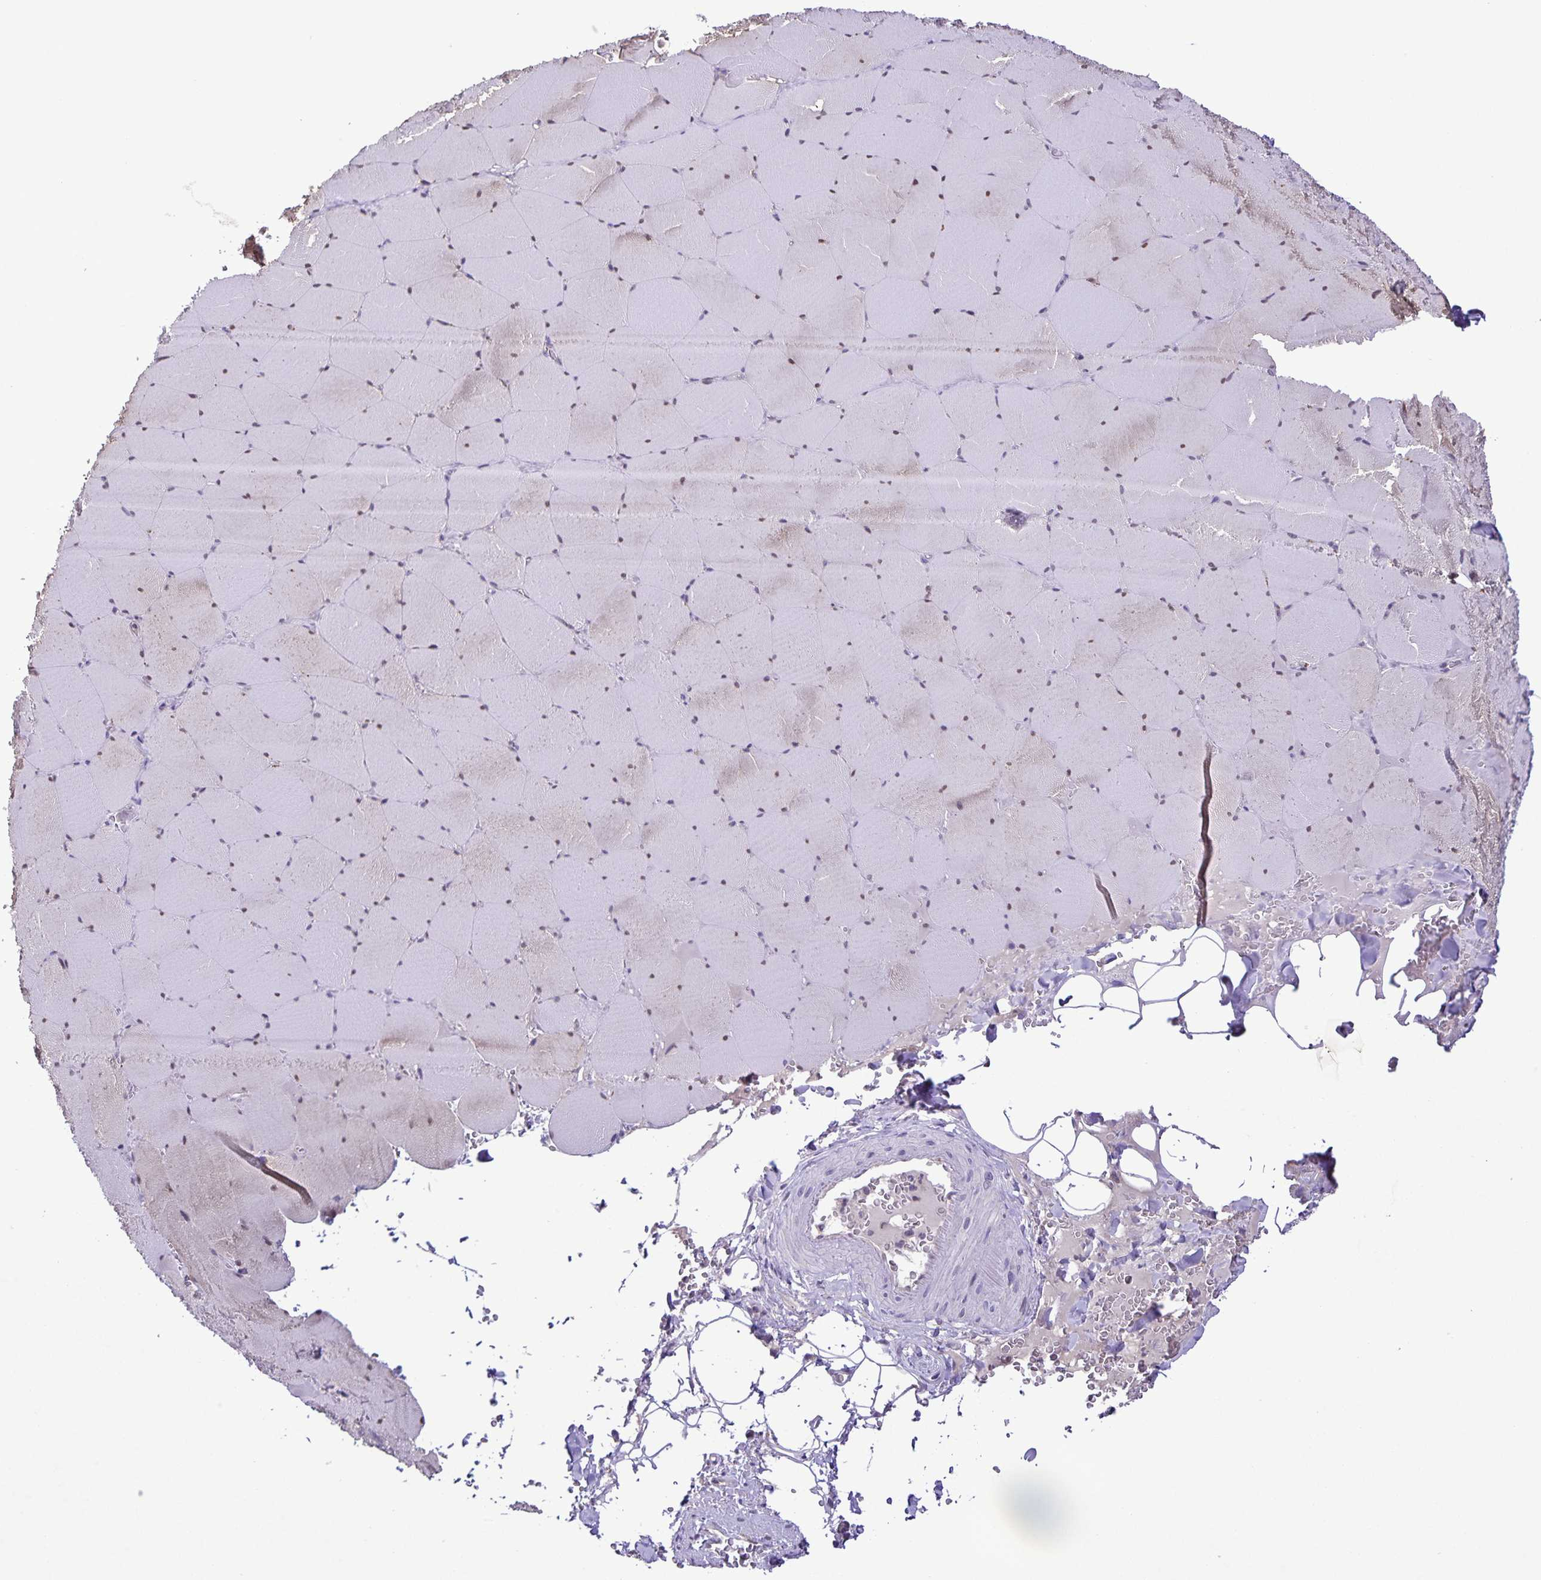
{"staining": {"intensity": "weak", "quantity": "<25%", "location": "cytoplasmic/membranous"}, "tissue": "skeletal muscle", "cell_type": "Myocytes", "image_type": "normal", "snomed": [{"axis": "morphology", "description": "Normal tissue, NOS"}, {"axis": "topography", "description": "Skeletal muscle"}, {"axis": "topography", "description": "Head-Neck"}], "caption": "Protein analysis of benign skeletal muscle exhibits no significant positivity in myocytes.", "gene": "ONECUT2", "patient": {"sex": "male", "age": 66}}